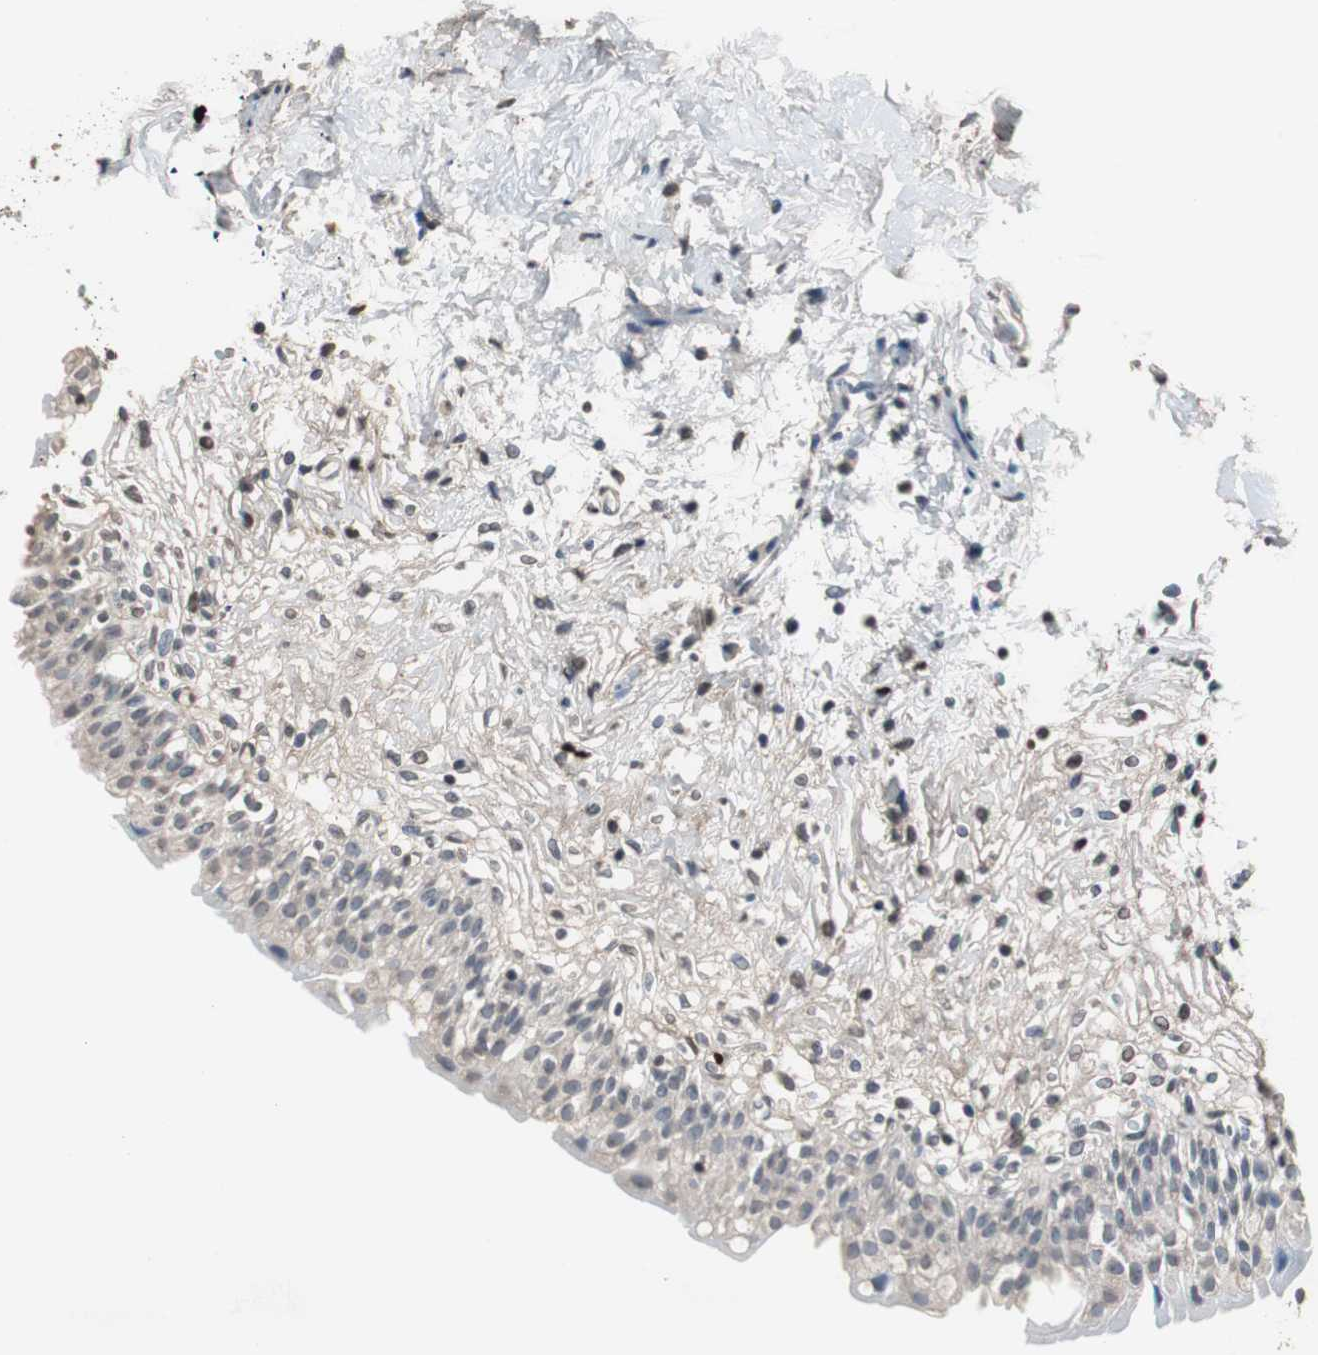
{"staining": {"intensity": "strong", "quantity": "<25%", "location": "cytoplasmic/membranous,nuclear"}, "tissue": "urinary bladder", "cell_type": "Urothelial cells", "image_type": "normal", "snomed": [{"axis": "morphology", "description": "Normal tissue, NOS"}, {"axis": "topography", "description": "Urinary bladder"}], "caption": "Immunohistochemical staining of benign urinary bladder reveals <25% levels of strong cytoplasmic/membranous,nuclear protein staining in about <25% of urothelial cells.", "gene": "TOP2A", "patient": {"sex": "female", "age": 80}}